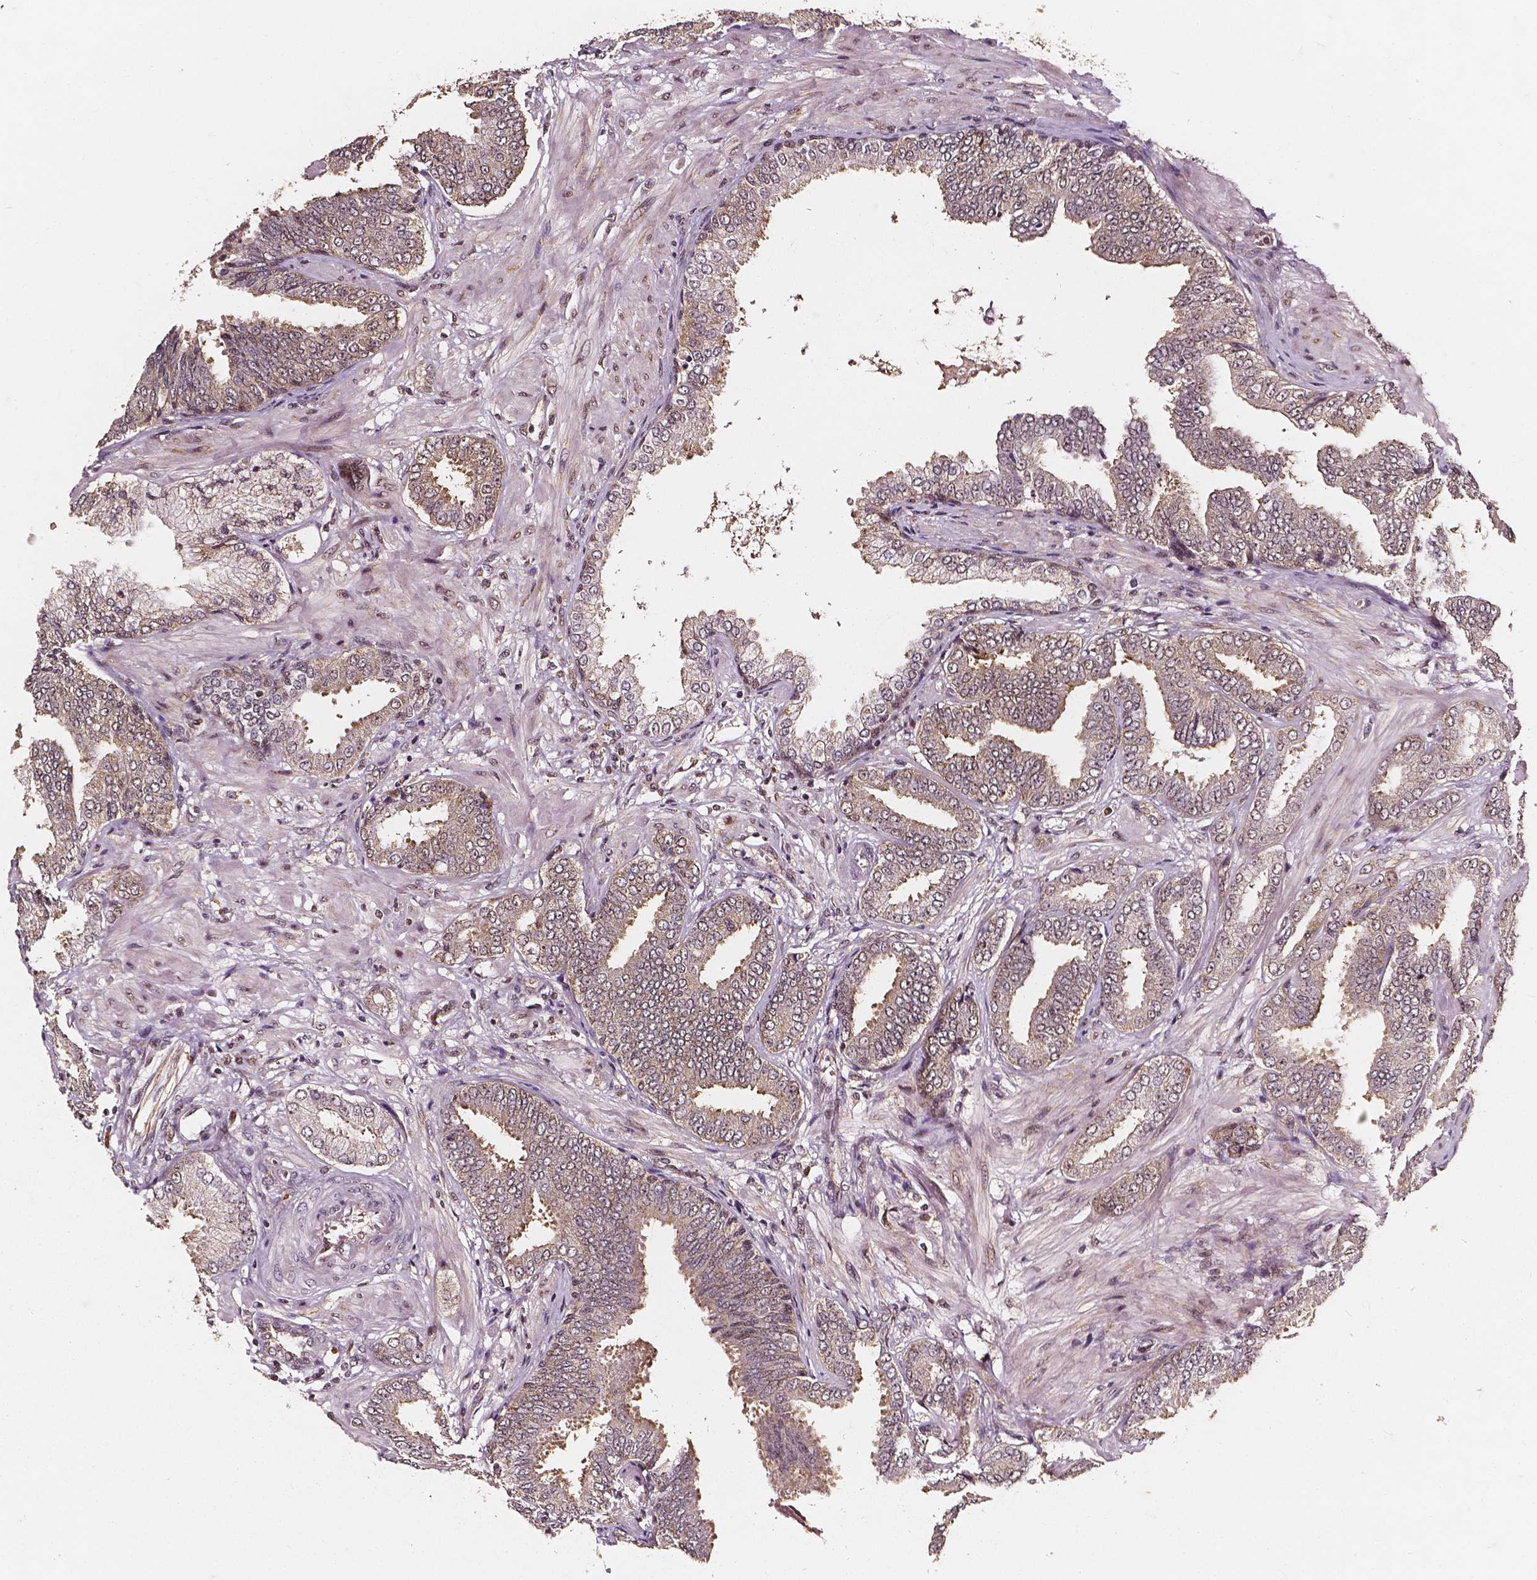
{"staining": {"intensity": "weak", "quantity": "25%-75%", "location": "cytoplasmic/membranous,nuclear"}, "tissue": "prostate cancer", "cell_type": "Tumor cells", "image_type": "cancer", "snomed": [{"axis": "morphology", "description": "Adenocarcinoma, Low grade"}, {"axis": "topography", "description": "Prostate"}], "caption": "DAB immunohistochemical staining of prostate low-grade adenocarcinoma shows weak cytoplasmic/membranous and nuclear protein staining in approximately 25%-75% of tumor cells.", "gene": "SMN1", "patient": {"sex": "male", "age": 55}}